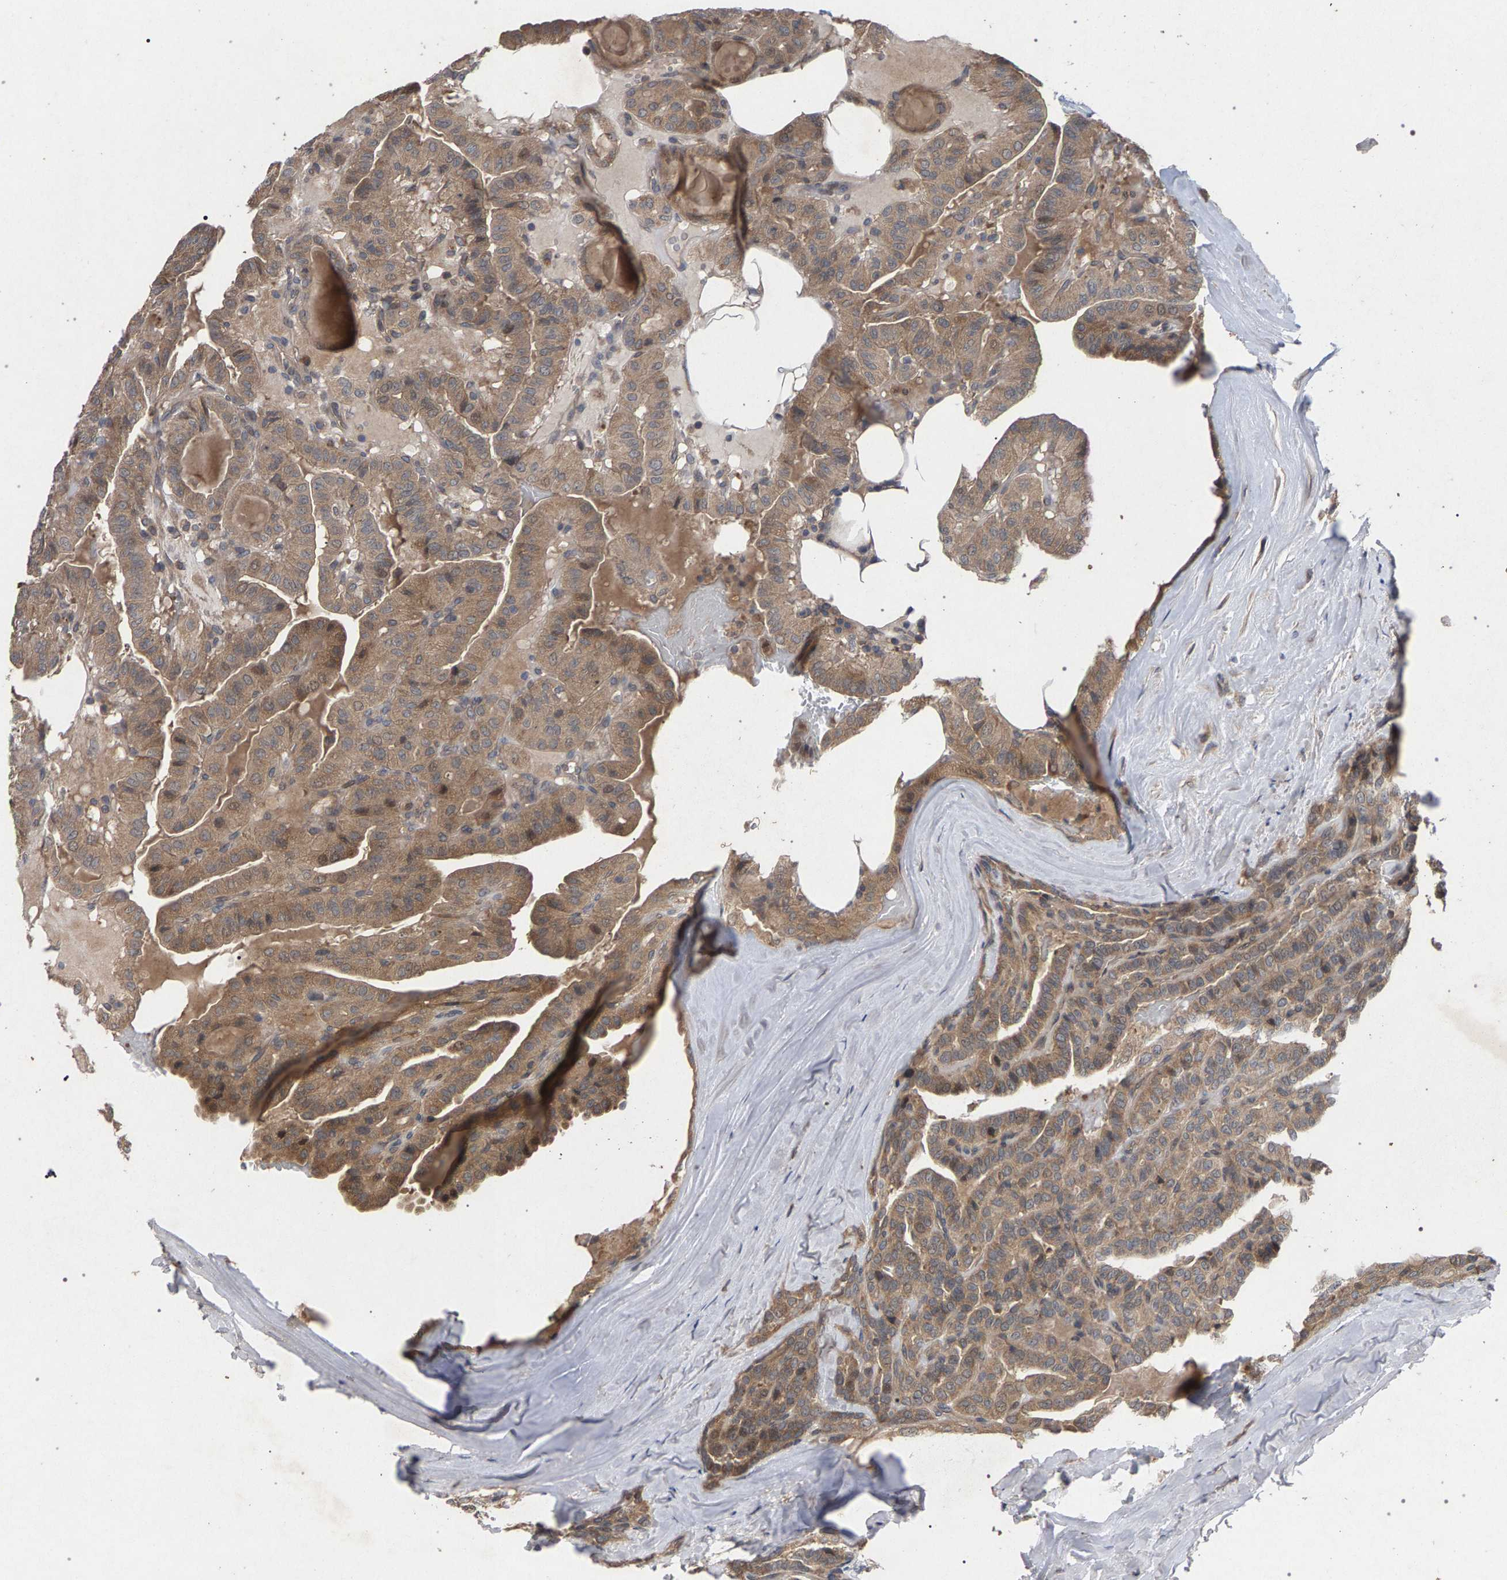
{"staining": {"intensity": "moderate", "quantity": ">75%", "location": "cytoplasmic/membranous"}, "tissue": "thyroid cancer", "cell_type": "Tumor cells", "image_type": "cancer", "snomed": [{"axis": "morphology", "description": "Papillary adenocarcinoma, NOS"}, {"axis": "topography", "description": "Thyroid gland"}], "caption": "Papillary adenocarcinoma (thyroid) stained with a brown dye shows moderate cytoplasmic/membranous positive staining in about >75% of tumor cells.", "gene": "SLC4A4", "patient": {"sex": "male", "age": 77}}